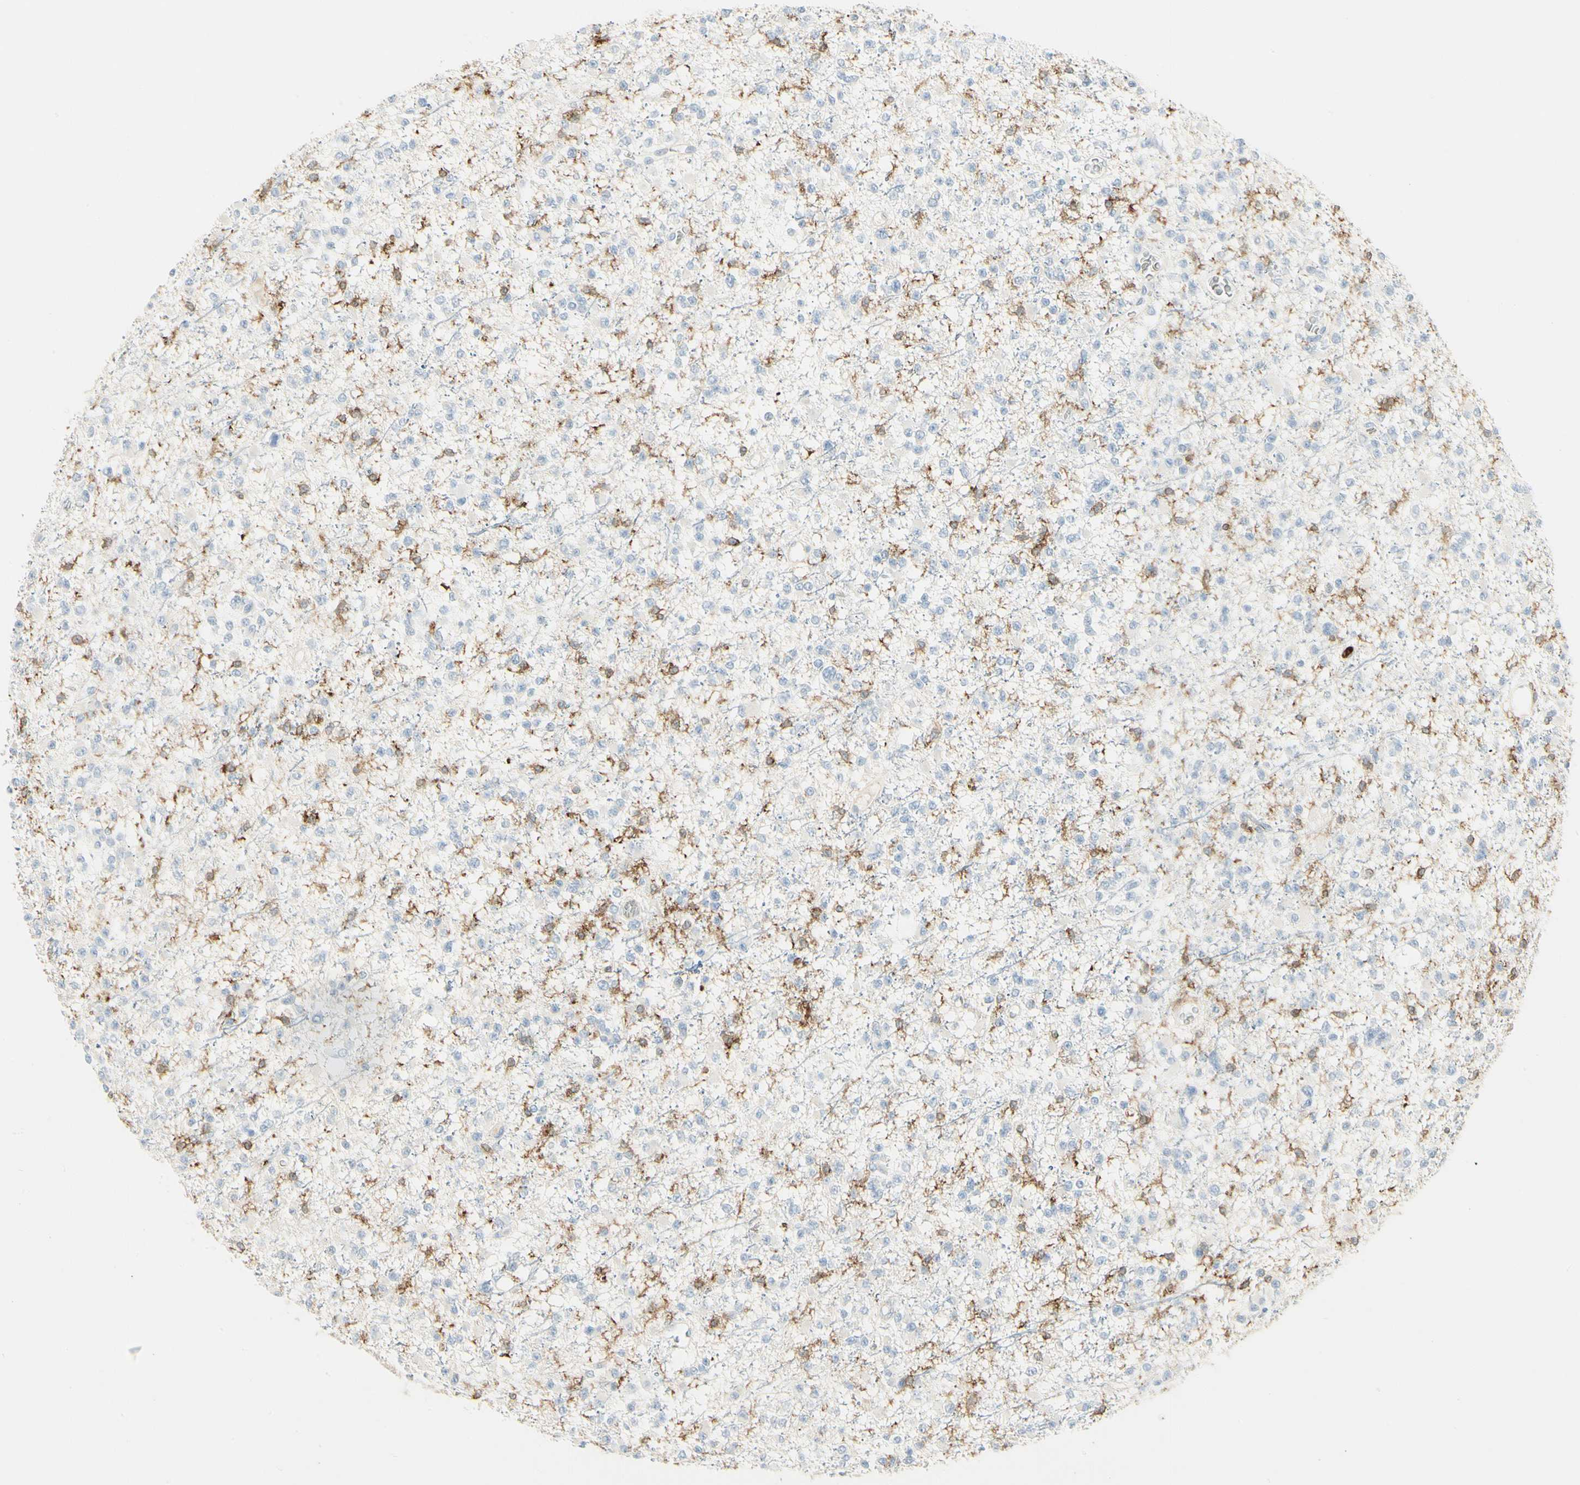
{"staining": {"intensity": "negative", "quantity": "none", "location": "none"}, "tissue": "glioma", "cell_type": "Tumor cells", "image_type": "cancer", "snomed": [{"axis": "morphology", "description": "Glioma, malignant, Low grade"}, {"axis": "topography", "description": "Brain"}], "caption": "DAB (3,3'-diaminobenzidine) immunohistochemical staining of human malignant low-grade glioma exhibits no significant expression in tumor cells. (Stains: DAB (3,3'-diaminobenzidine) immunohistochemistry with hematoxylin counter stain, Microscopy: brightfield microscopy at high magnification).", "gene": "ITGB2", "patient": {"sex": "female", "age": 22}}